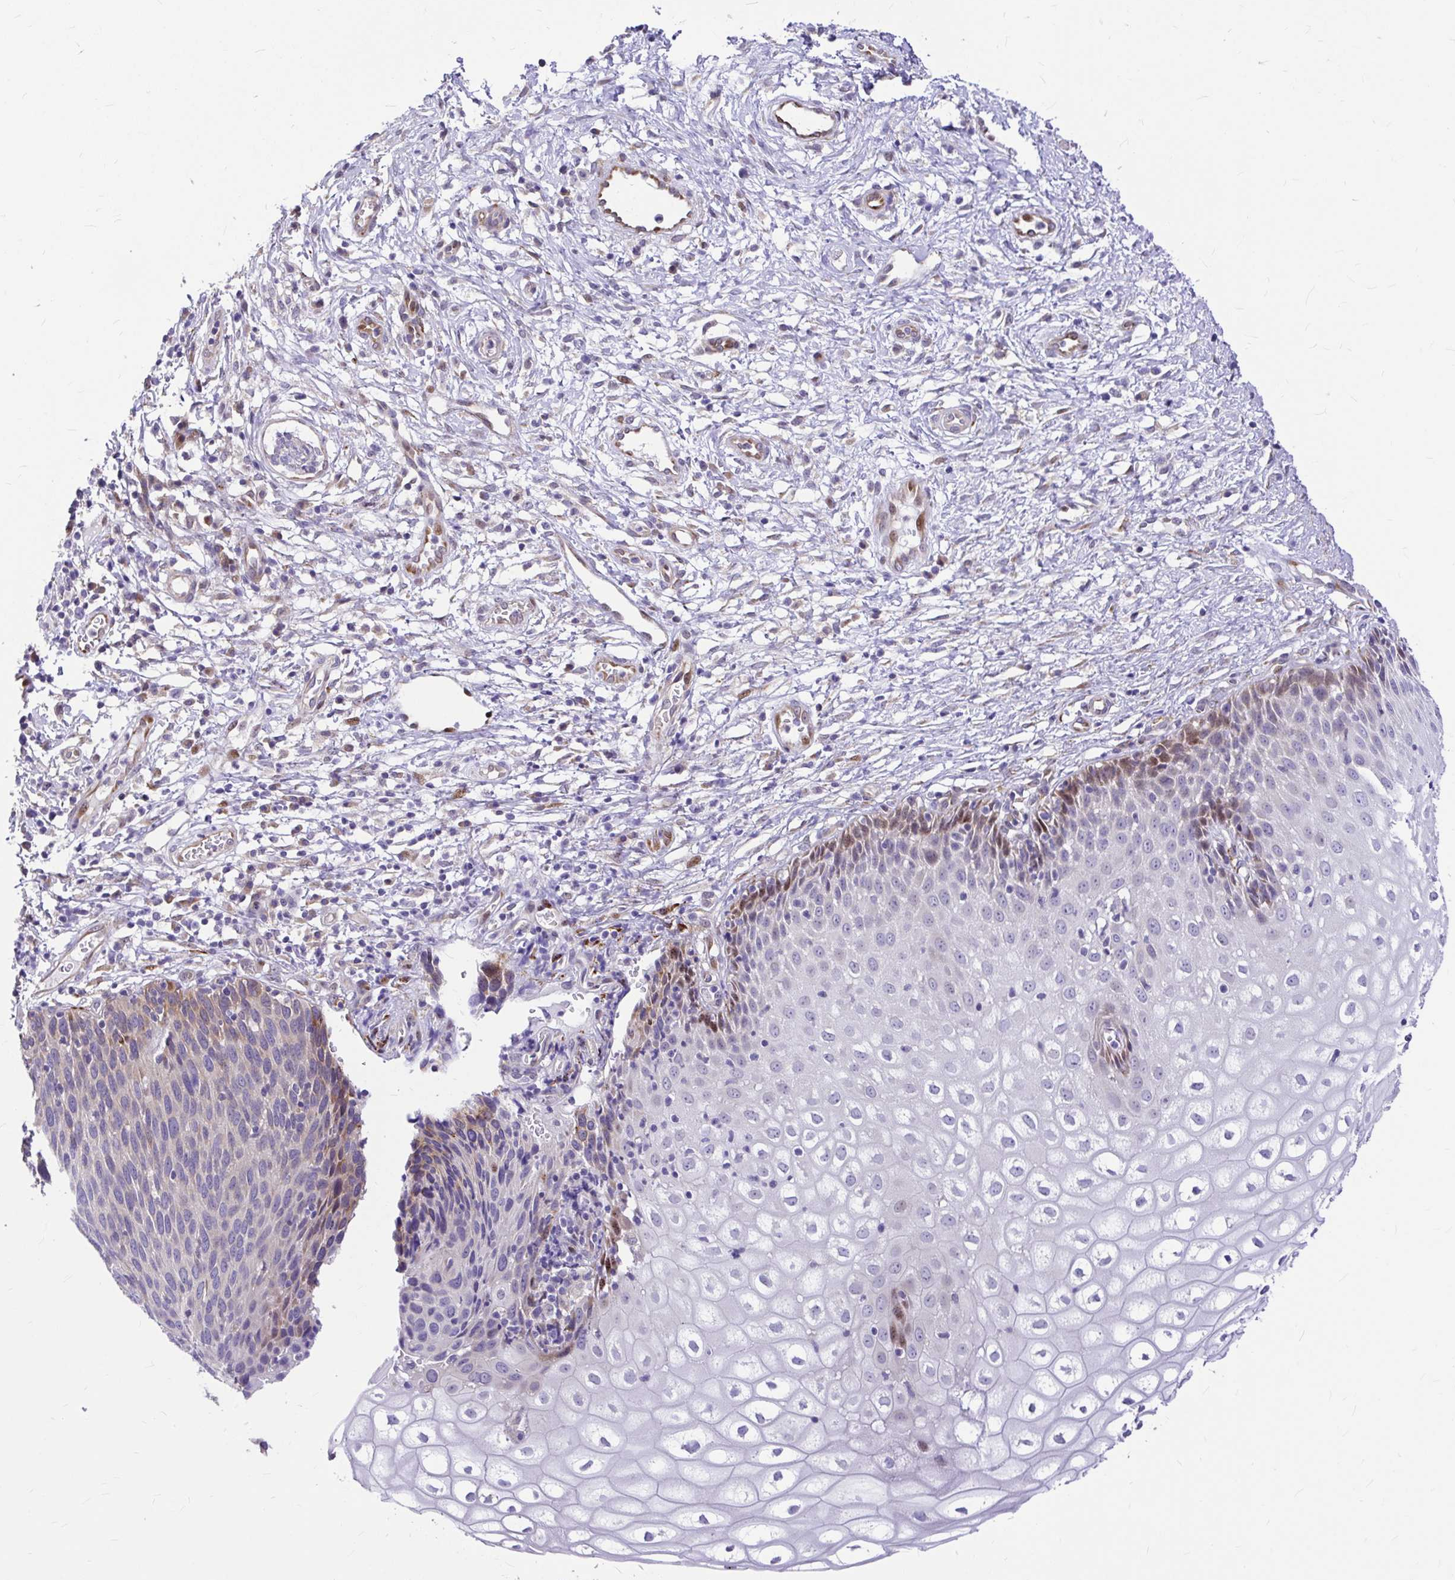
{"staining": {"intensity": "weak", "quantity": "25%-75%", "location": "cytoplasmic/membranous"}, "tissue": "cervix", "cell_type": "Glandular cells", "image_type": "normal", "snomed": [{"axis": "morphology", "description": "Normal tissue, NOS"}, {"axis": "topography", "description": "Cervix"}], "caption": "Immunohistochemical staining of unremarkable cervix shows weak cytoplasmic/membranous protein expression in approximately 25%-75% of glandular cells.", "gene": "GABBR2", "patient": {"sex": "female", "age": 36}}